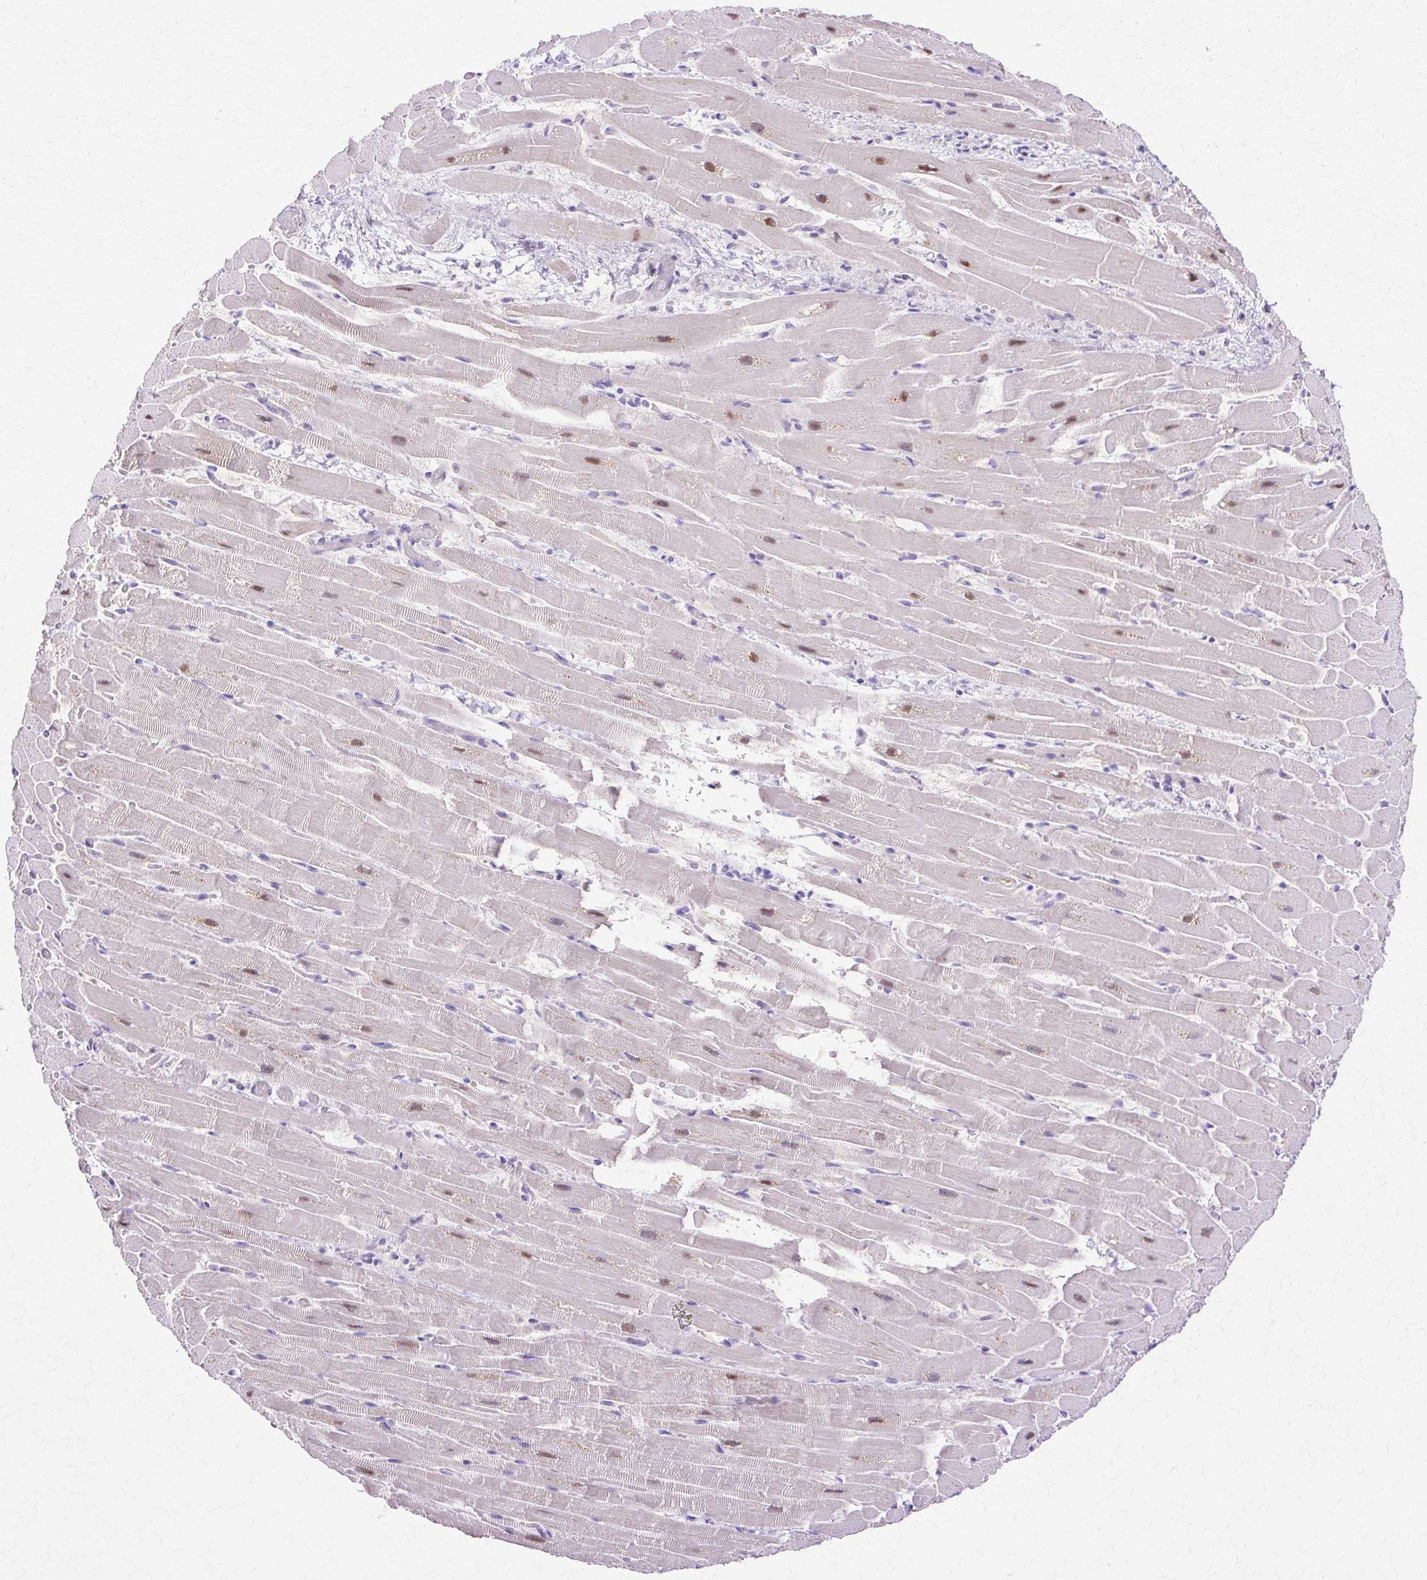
{"staining": {"intensity": "moderate", "quantity": "25%-75%", "location": "nuclear"}, "tissue": "heart muscle", "cell_type": "Cardiomyocytes", "image_type": "normal", "snomed": [{"axis": "morphology", "description": "Normal tissue, NOS"}, {"axis": "topography", "description": "Heart"}], "caption": "Brown immunohistochemical staining in benign human heart muscle displays moderate nuclear positivity in about 25%-75% of cardiomyocytes. The staining was performed using DAB (3,3'-diaminobenzidine), with brown indicating positive protein expression. Nuclei are stained blue with hematoxylin.", "gene": "HSPA1A", "patient": {"sex": "male", "age": 37}}